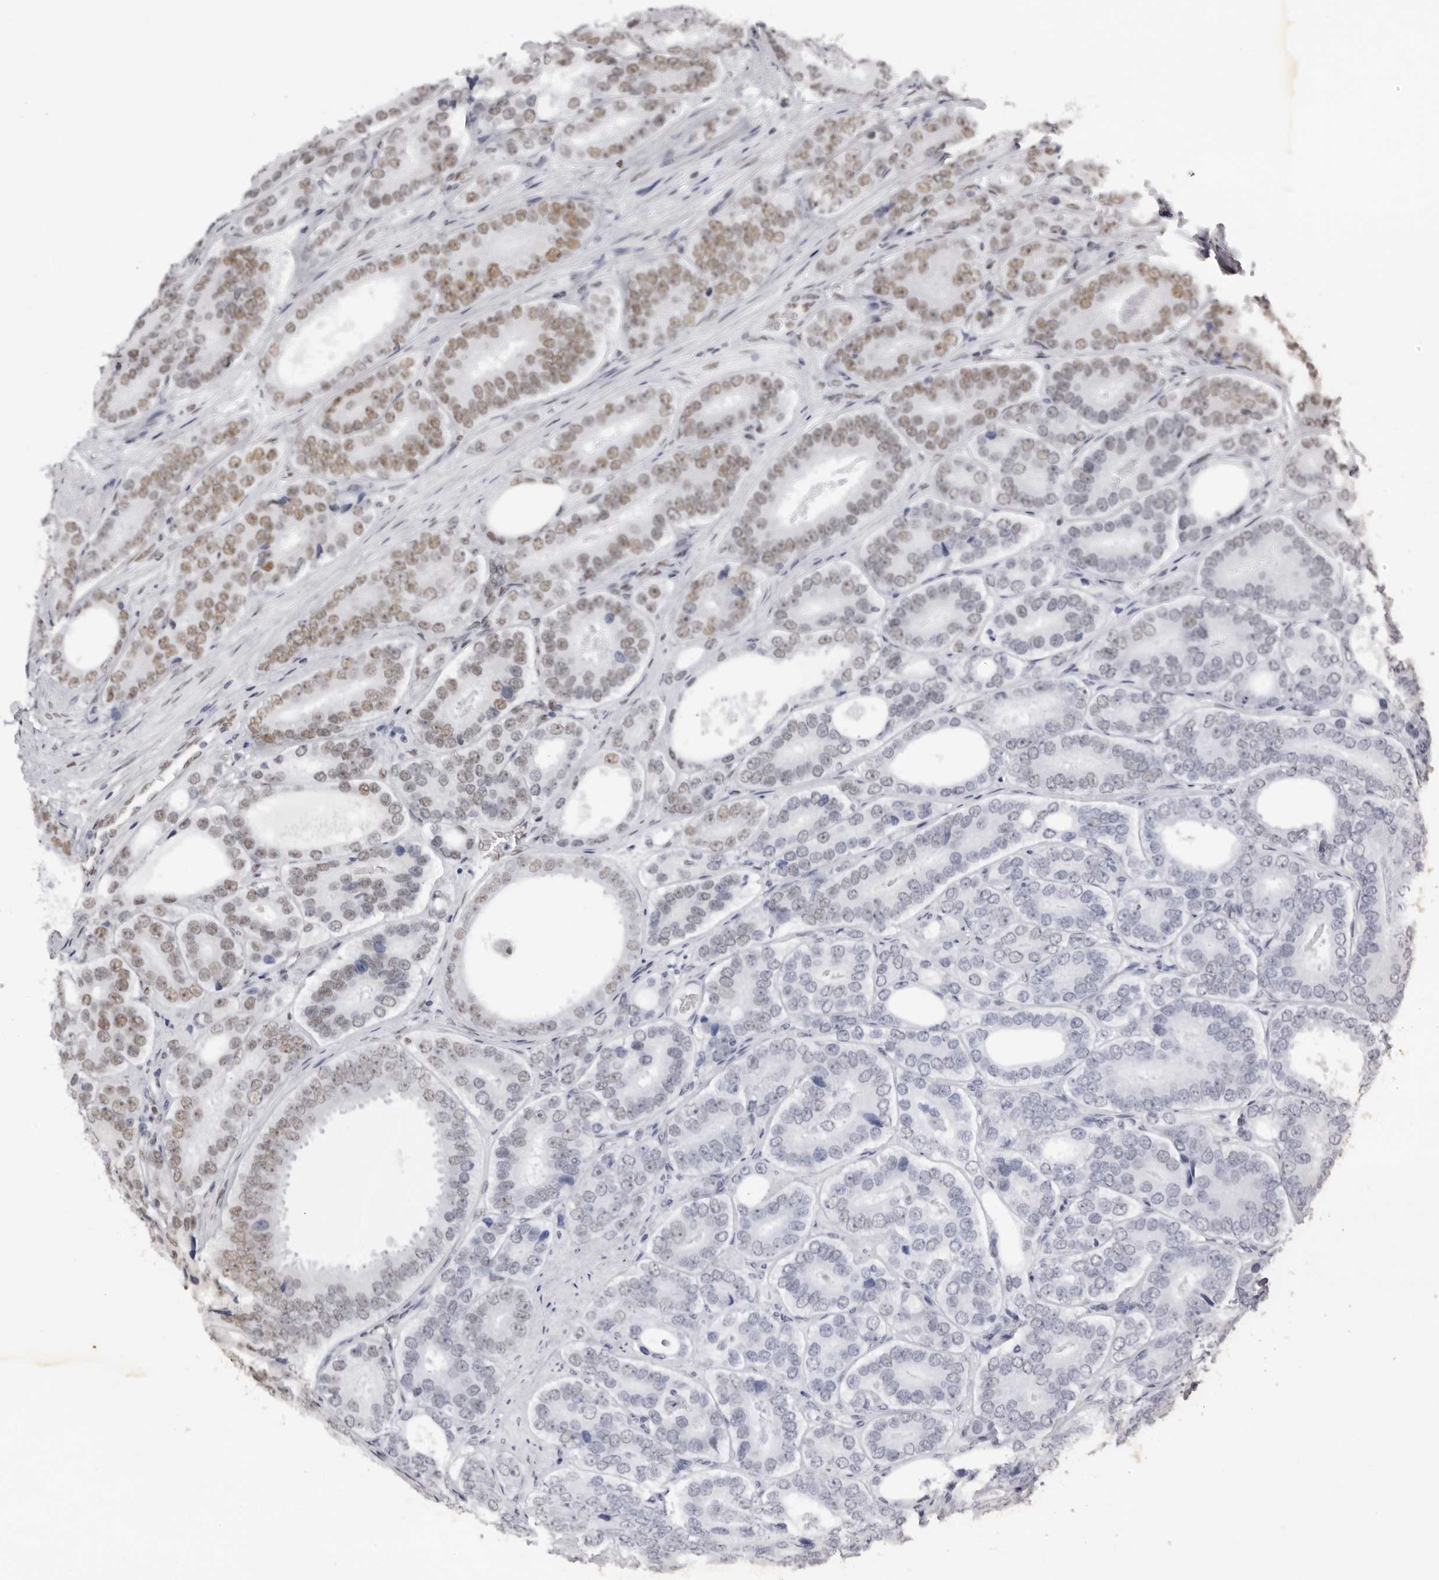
{"staining": {"intensity": "moderate", "quantity": "25%-75%", "location": "nuclear"}, "tissue": "prostate cancer", "cell_type": "Tumor cells", "image_type": "cancer", "snomed": [{"axis": "morphology", "description": "Adenocarcinoma, High grade"}, {"axis": "topography", "description": "Prostate"}], "caption": "Immunohistochemistry (DAB) staining of human prostate adenocarcinoma (high-grade) demonstrates moderate nuclear protein staining in approximately 25%-75% of tumor cells.", "gene": "IRF2BP2", "patient": {"sex": "male", "age": 56}}